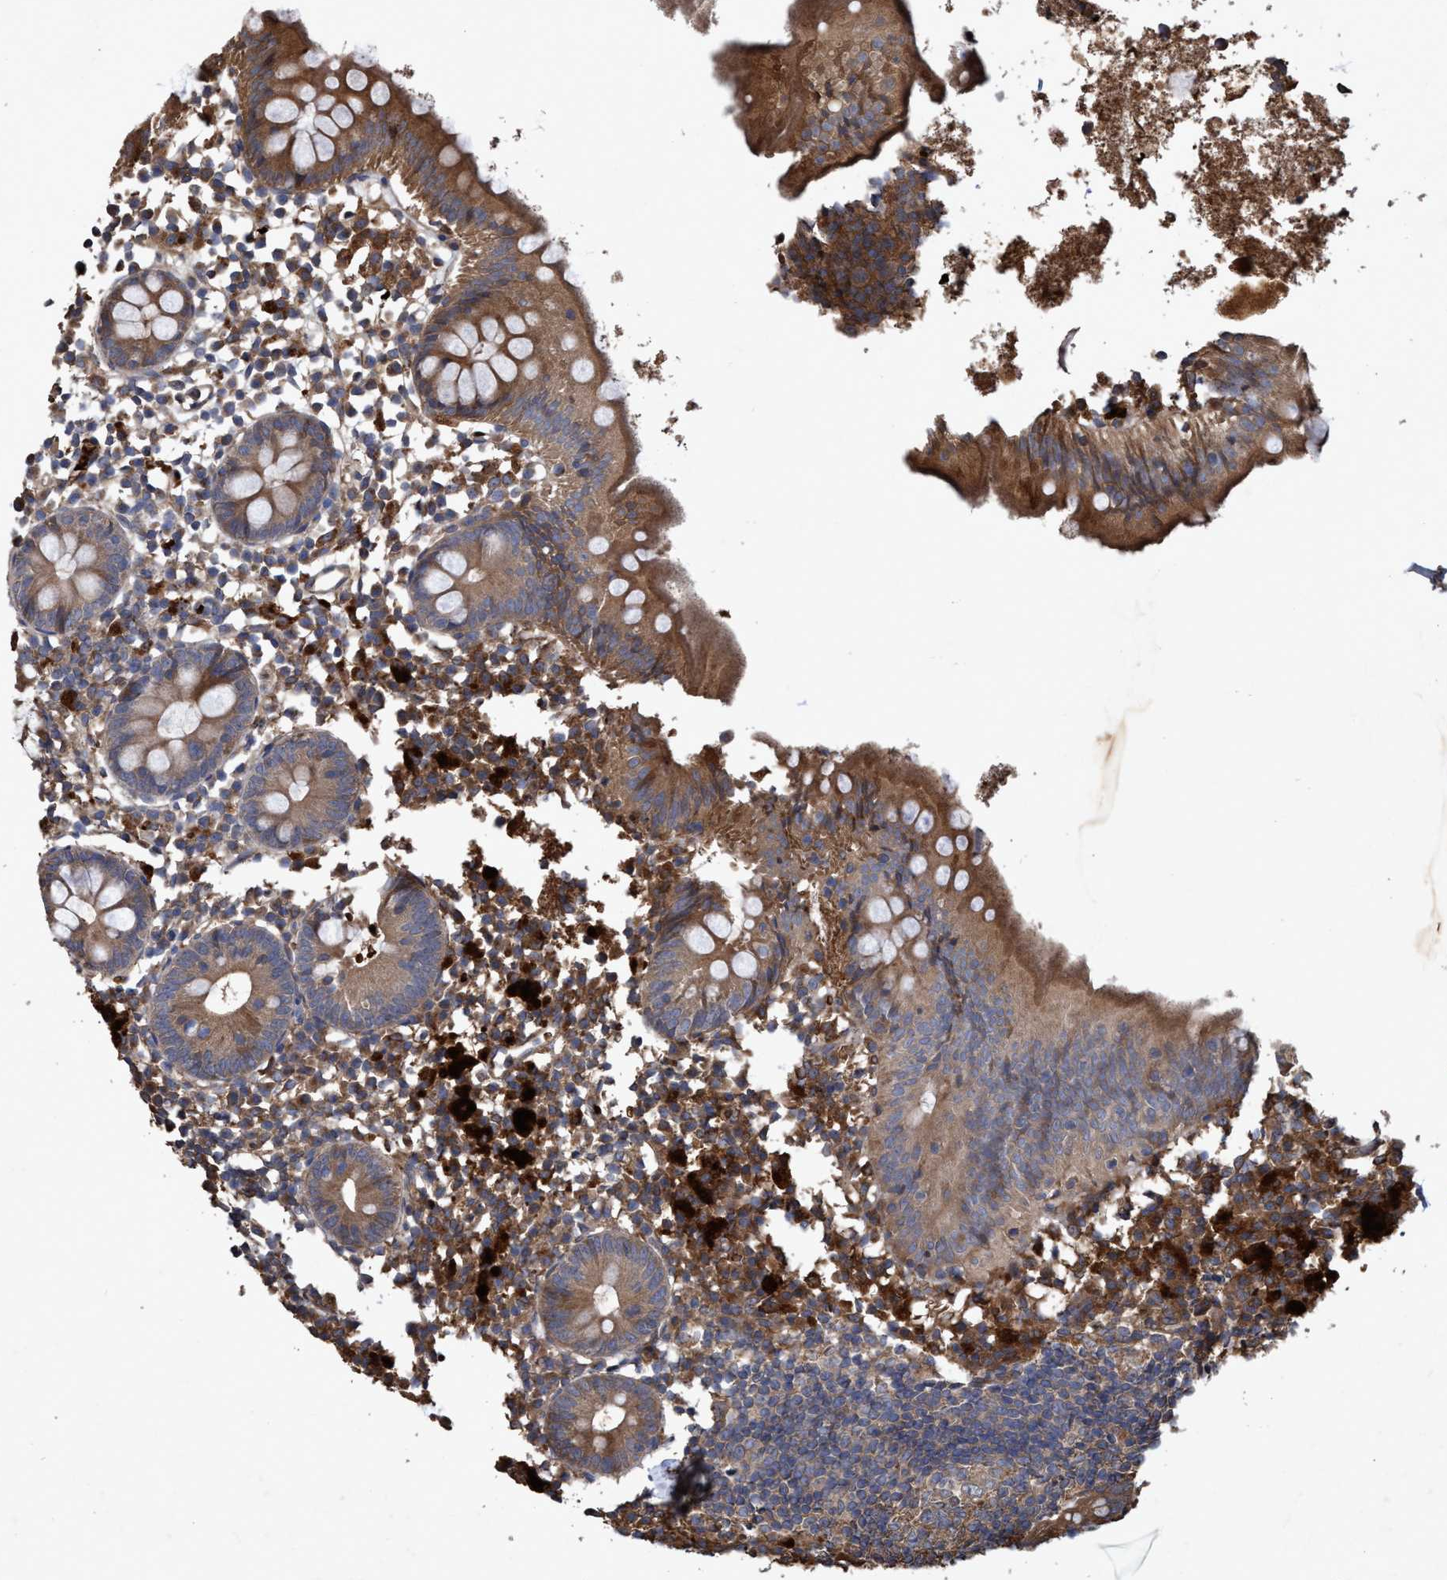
{"staining": {"intensity": "moderate", "quantity": ">75%", "location": "cytoplasmic/membranous"}, "tissue": "appendix", "cell_type": "Glandular cells", "image_type": "normal", "snomed": [{"axis": "morphology", "description": "Normal tissue, NOS"}, {"axis": "topography", "description": "Appendix"}], "caption": "This micrograph demonstrates immunohistochemistry staining of benign appendix, with medium moderate cytoplasmic/membranous expression in approximately >75% of glandular cells.", "gene": "CHMP6", "patient": {"sex": "female", "age": 20}}